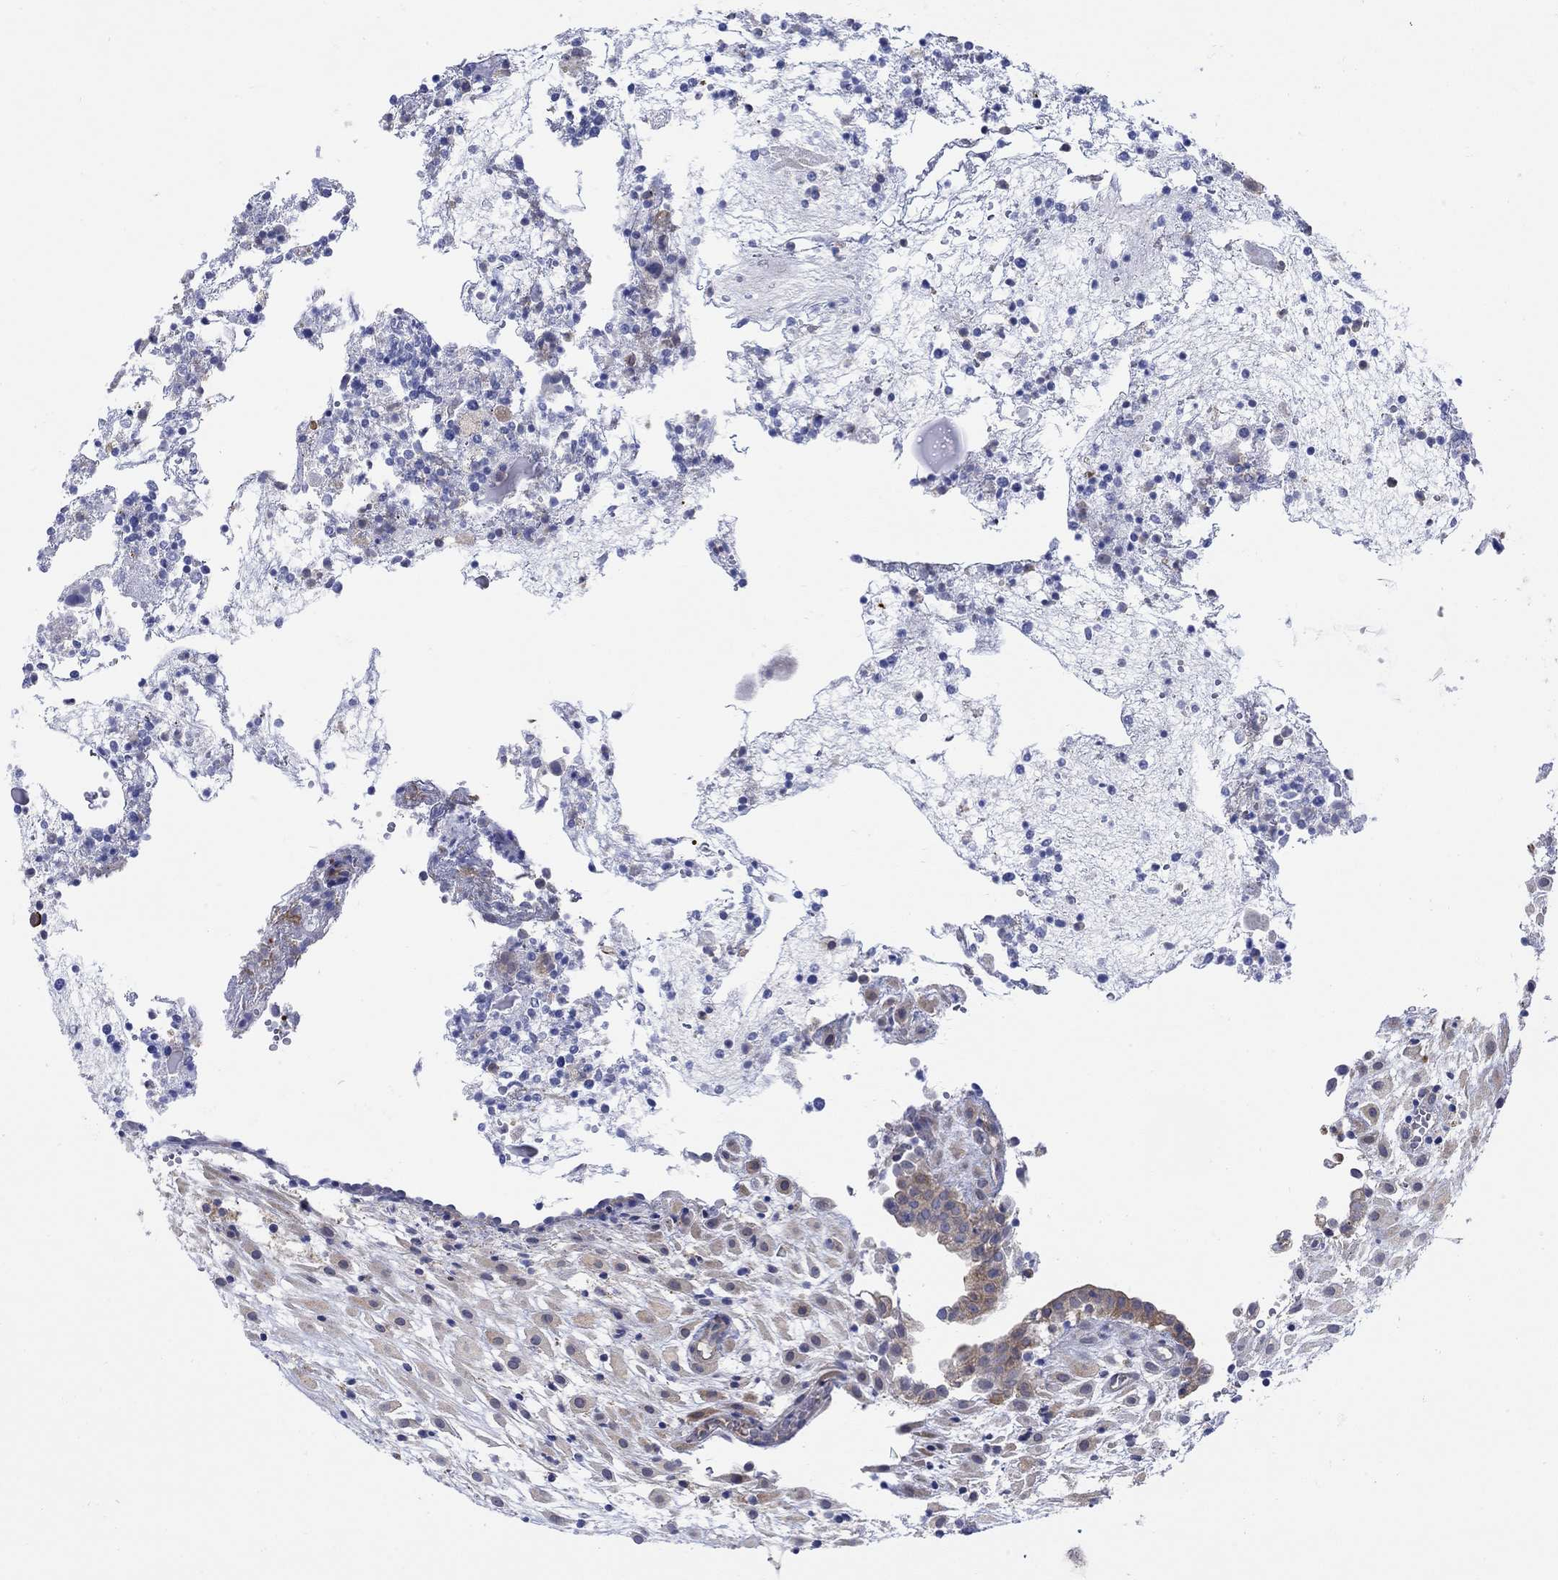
{"staining": {"intensity": "weak", "quantity": "<25%", "location": "cytoplasmic/membranous"}, "tissue": "placenta", "cell_type": "Decidual cells", "image_type": "normal", "snomed": [{"axis": "morphology", "description": "Normal tissue, NOS"}, {"axis": "topography", "description": "Placenta"}], "caption": "This is an immunohistochemistry micrograph of unremarkable placenta. There is no staining in decidual cells.", "gene": "TEKT3", "patient": {"sex": "female", "age": 24}}